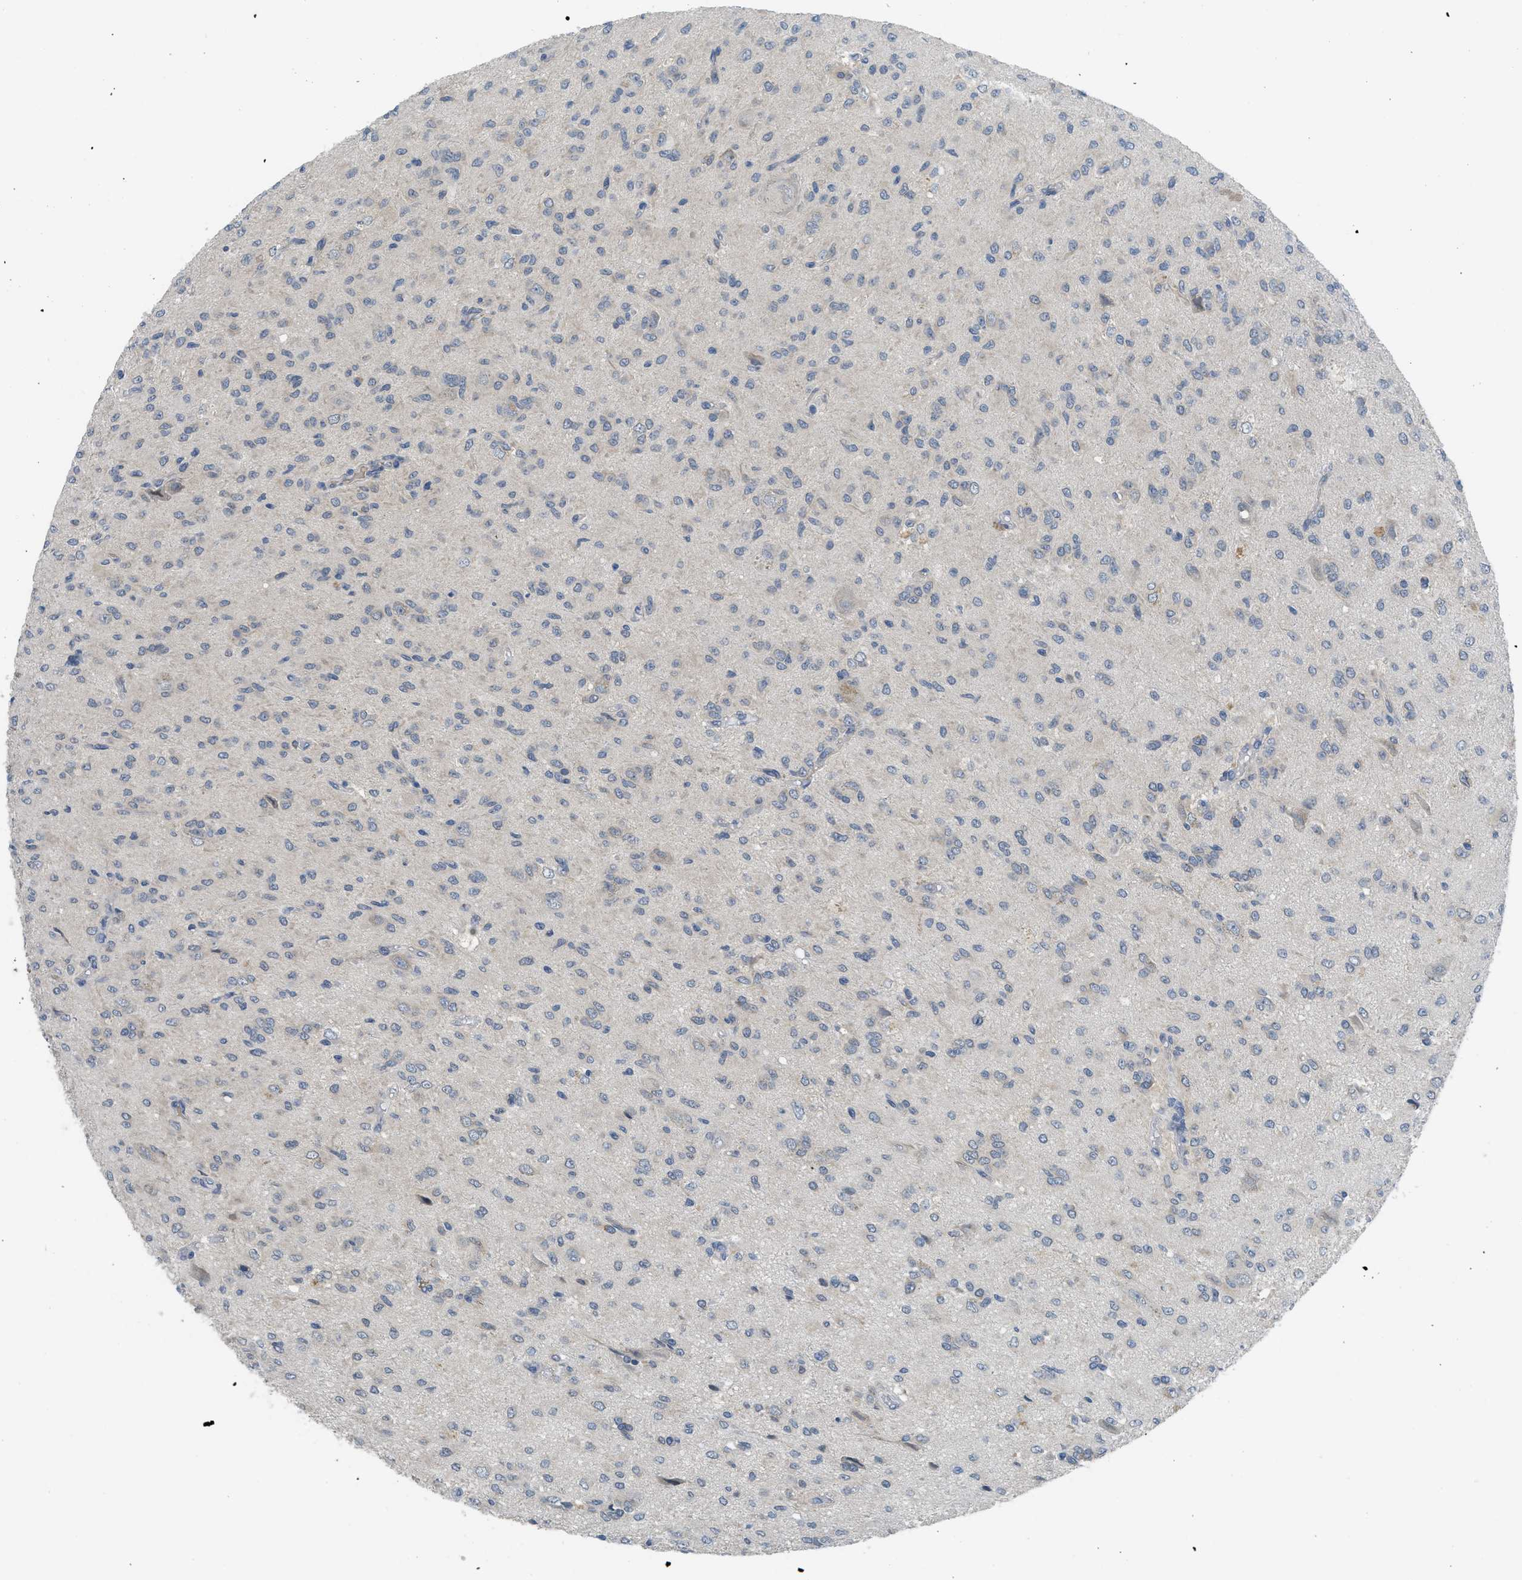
{"staining": {"intensity": "negative", "quantity": "none", "location": "none"}, "tissue": "glioma", "cell_type": "Tumor cells", "image_type": "cancer", "snomed": [{"axis": "morphology", "description": "Glioma, malignant, High grade"}, {"axis": "topography", "description": "Brain"}], "caption": "Tumor cells are negative for brown protein staining in high-grade glioma (malignant).", "gene": "TNFAIP1", "patient": {"sex": "female", "age": 59}}